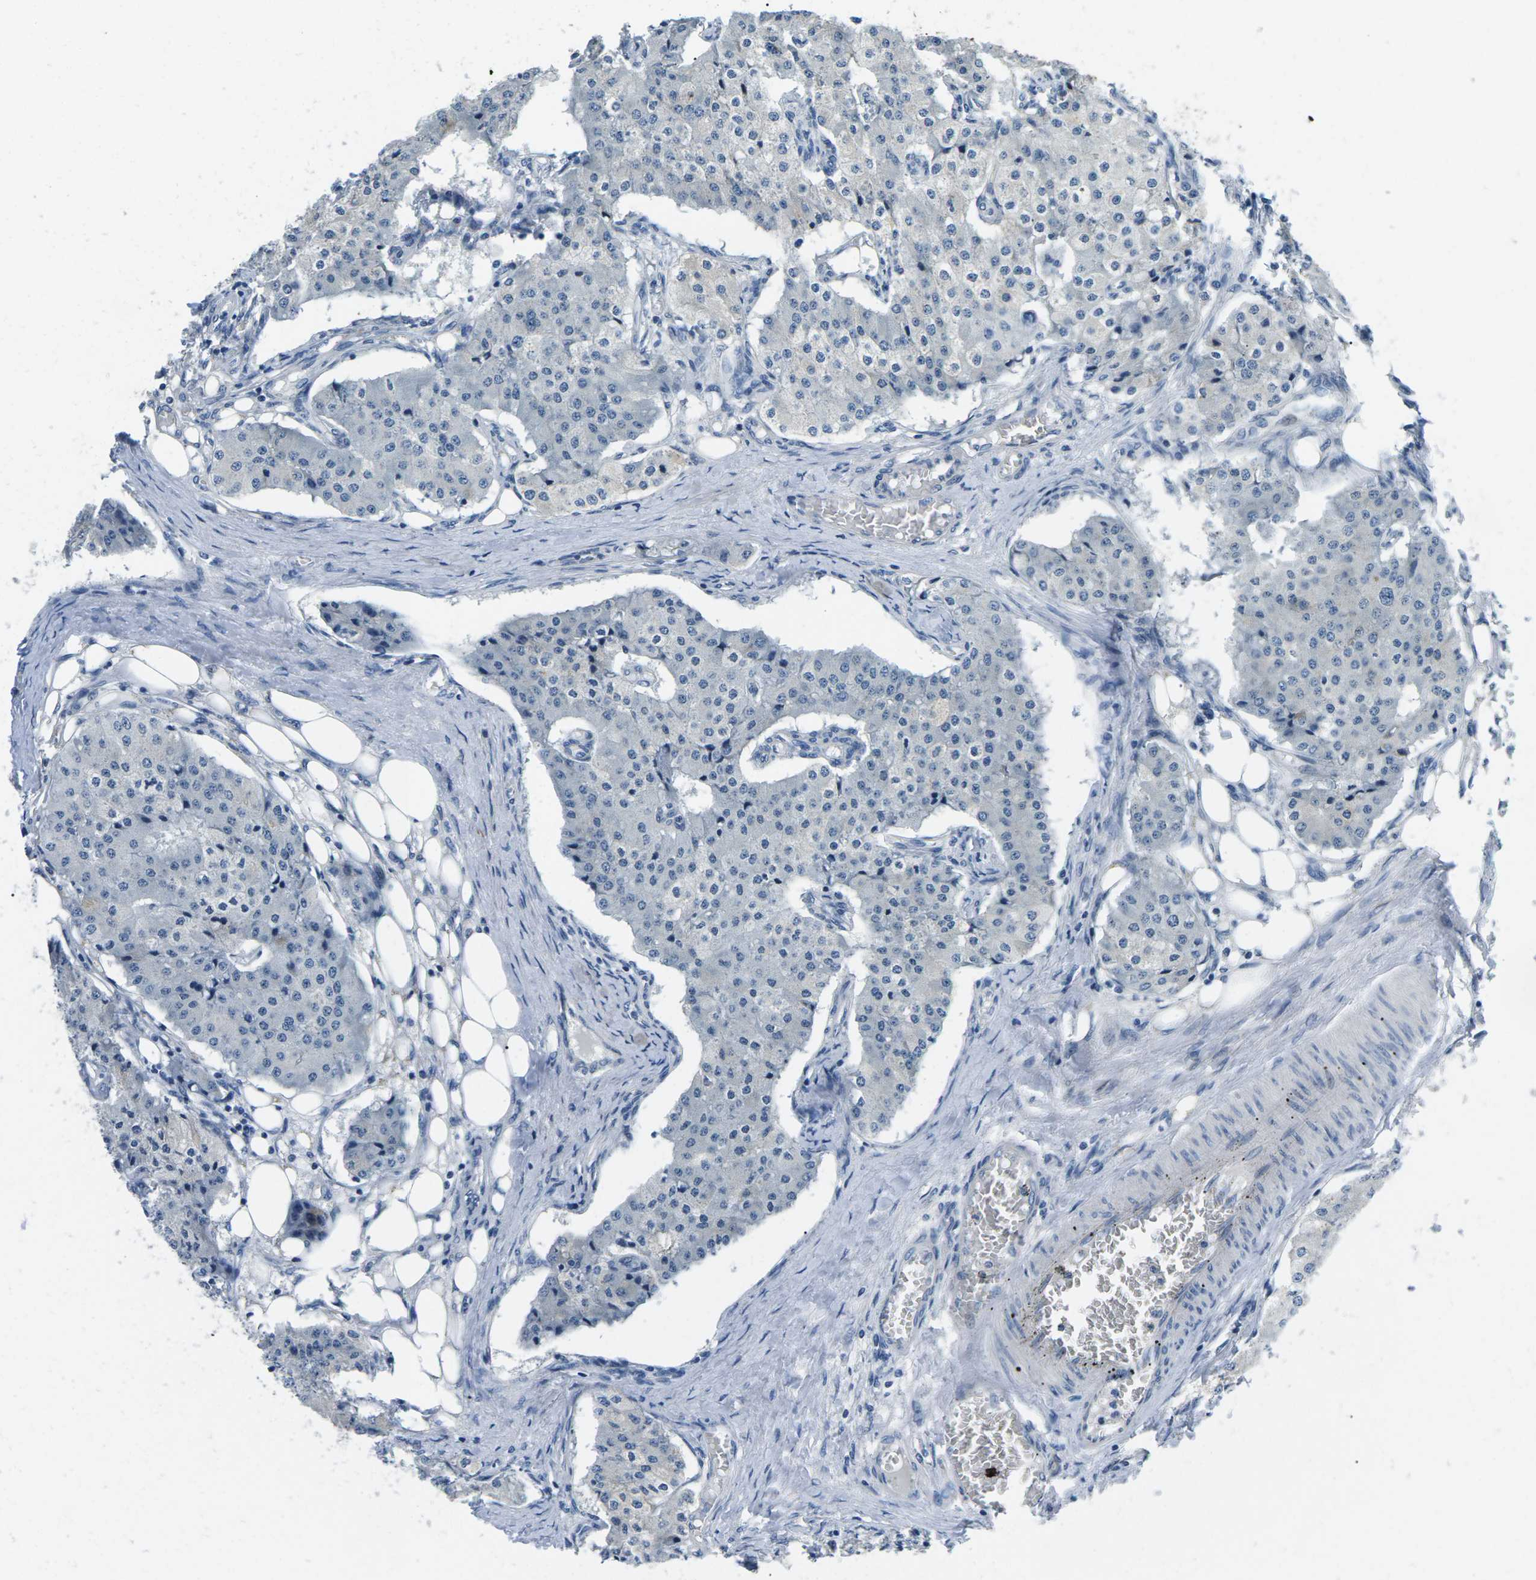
{"staining": {"intensity": "negative", "quantity": "none", "location": "none"}, "tissue": "carcinoid", "cell_type": "Tumor cells", "image_type": "cancer", "snomed": [{"axis": "morphology", "description": "Carcinoid, malignant, NOS"}, {"axis": "topography", "description": "Colon"}], "caption": "Immunohistochemistry of human malignant carcinoid demonstrates no staining in tumor cells.", "gene": "TSPAN2", "patient": {"sex": "female", "age": 52}}